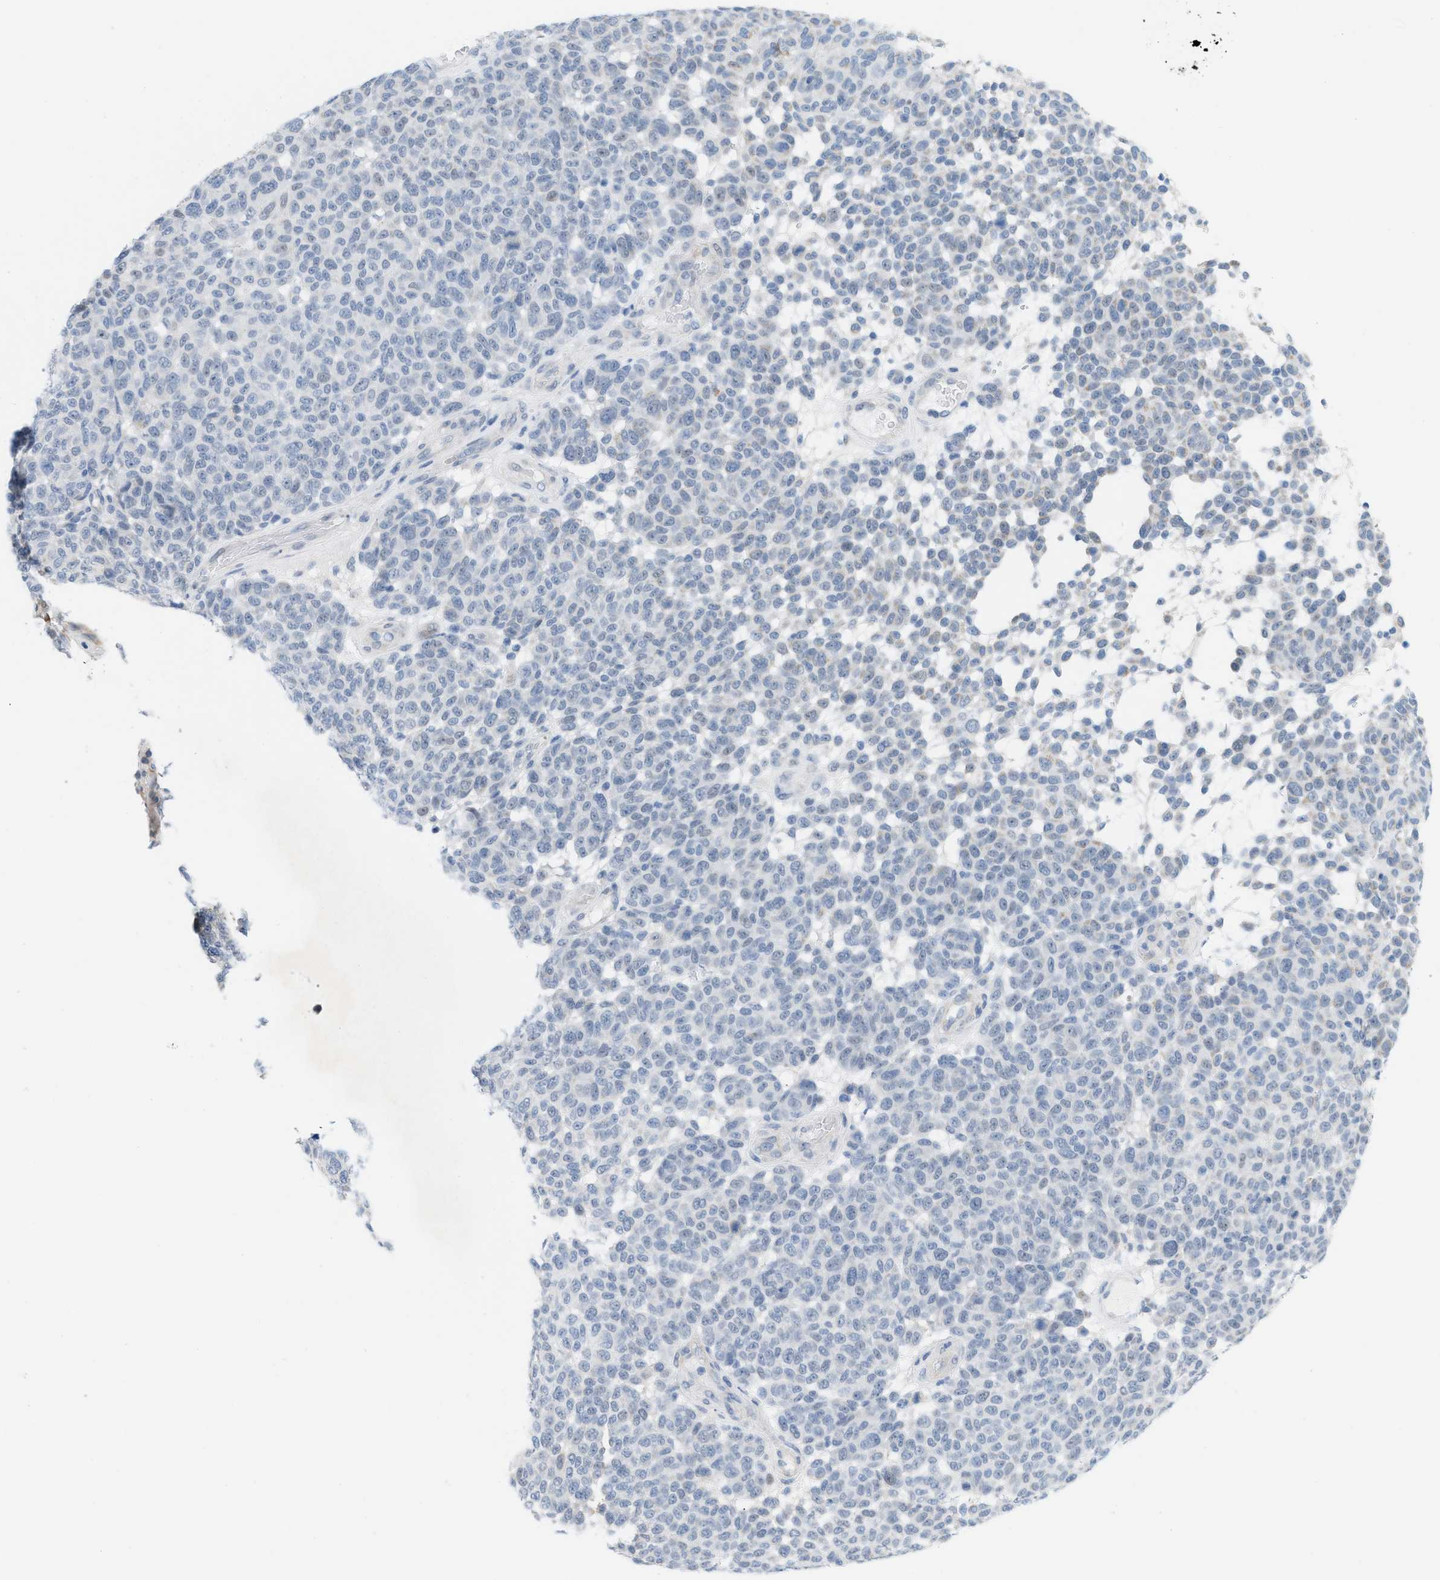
{"staining": {"intensity": "negative", "quantity": "none", "location": "none"}, "tissue": "melanoma", "cell_type": "Tumor cells", "image_type": "cancer", "snomed": [{"axis": "morphology", "description": "Malignant melanoma, NOS"}, {"axis": "topography", "description": "Skin"}], "caption": "High magnification brightfield microscopy of malignant melanoma stained with DAB (3,3'-diaminobenzidine) (brown) and counterstained with hematoxylin (blue): tumor cells show no significant positivity.", "gene": "HLTF", "patient": {"sex": "male", "age": 59}}